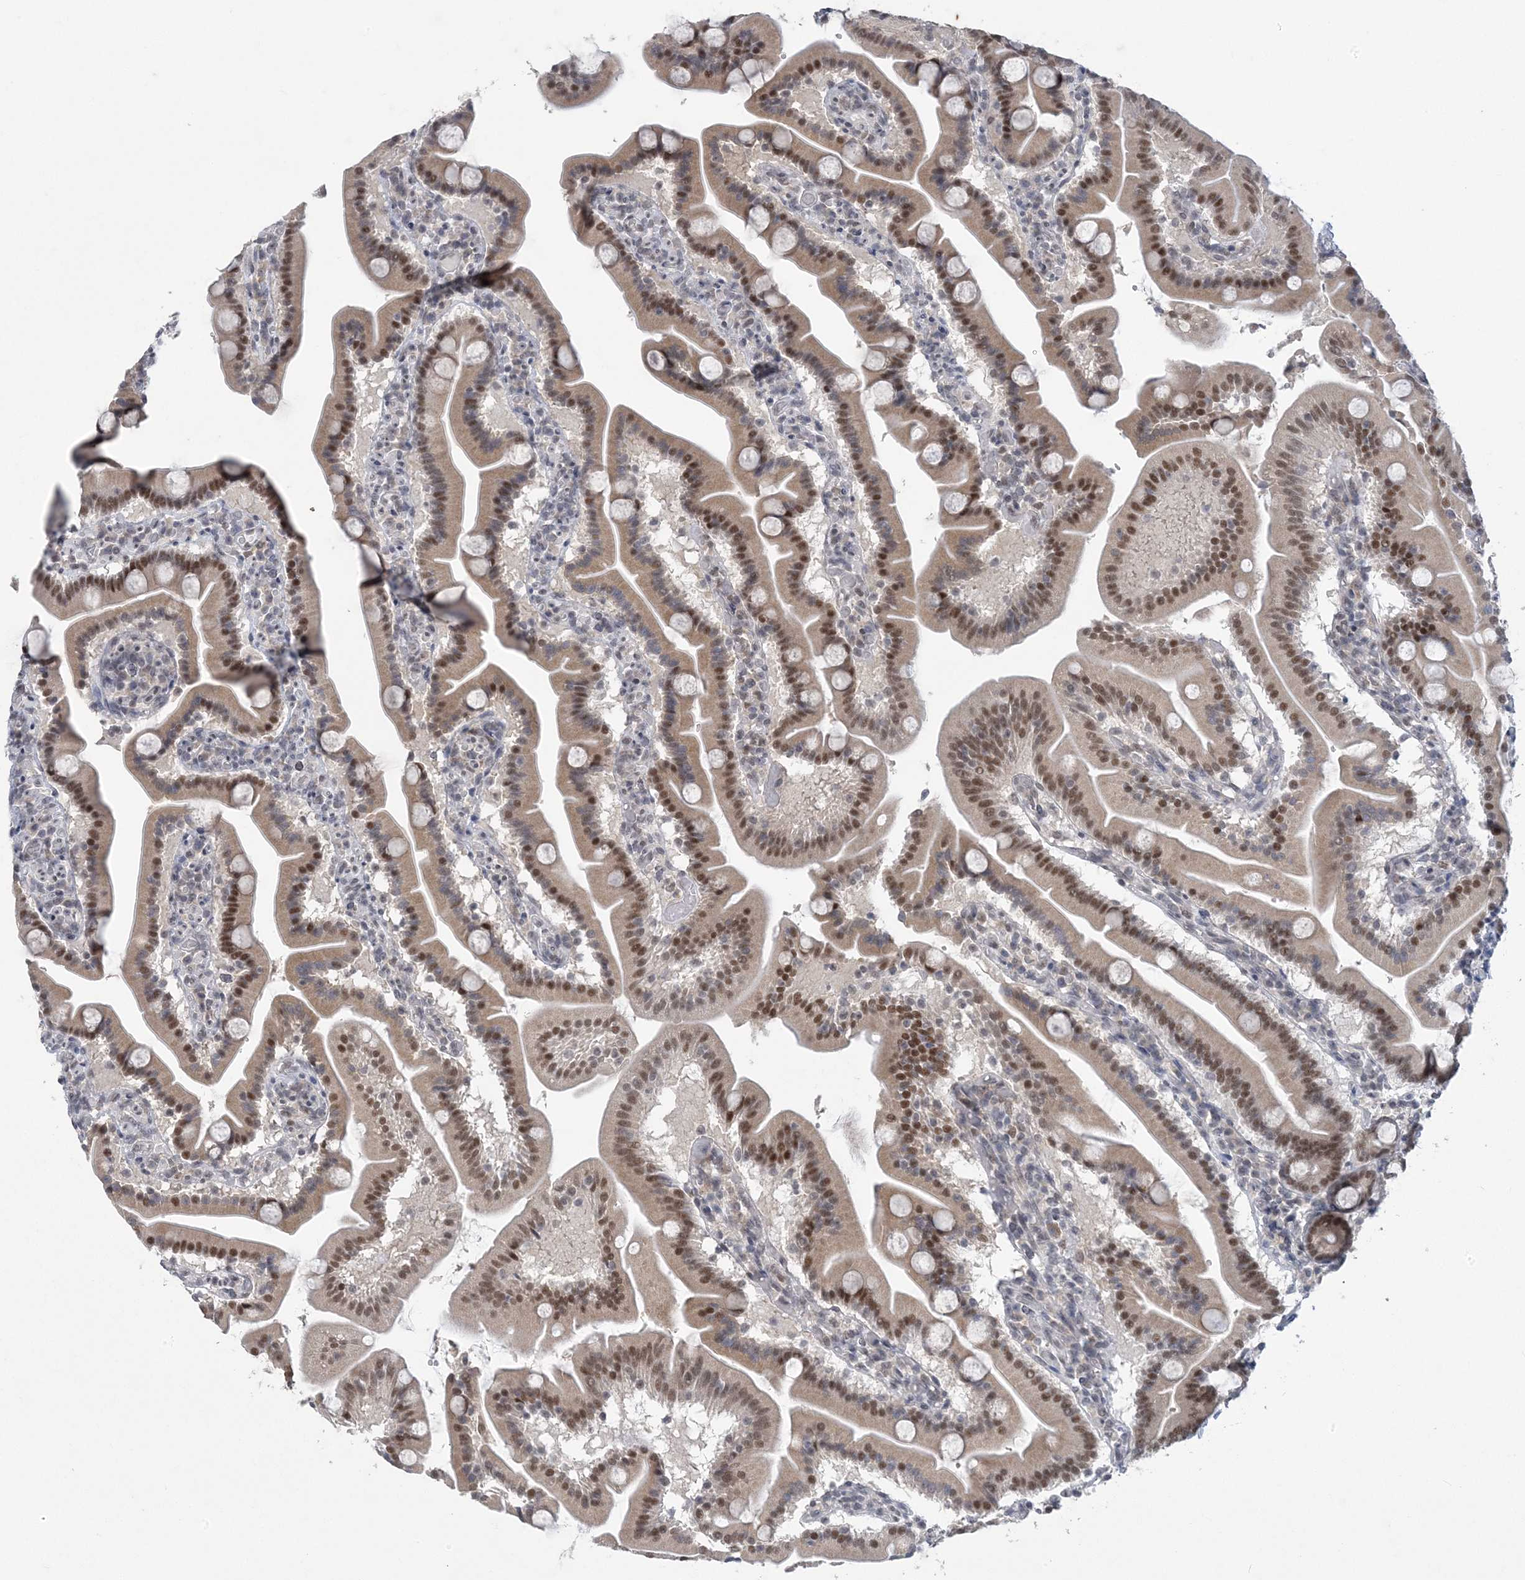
{"staining": {"intensity": "moderate", "quantity": ">75%", "location": "nuclear"}, "tissue": "duodenum", "cell_type": "Glandular cells", "image_type": "normal", "snomed": [{"axis": "morphology", "description": "Normal tissue, NOS"}, {"axis": "topography", "description": "Duodenum"}], "caption": "DAB (3,3'-diaminobenzidine) immunohistochemical staining of normal duodenum displays moderate nuclear protein positivity in approximately >75% of glandular cells. (DAB (3,3'-diaminobenzidine) = brown stain, brightfield microscopy at high magnification).", "gene": "ZBTB7A", "patient": {"sex": "male", "age": 55}}